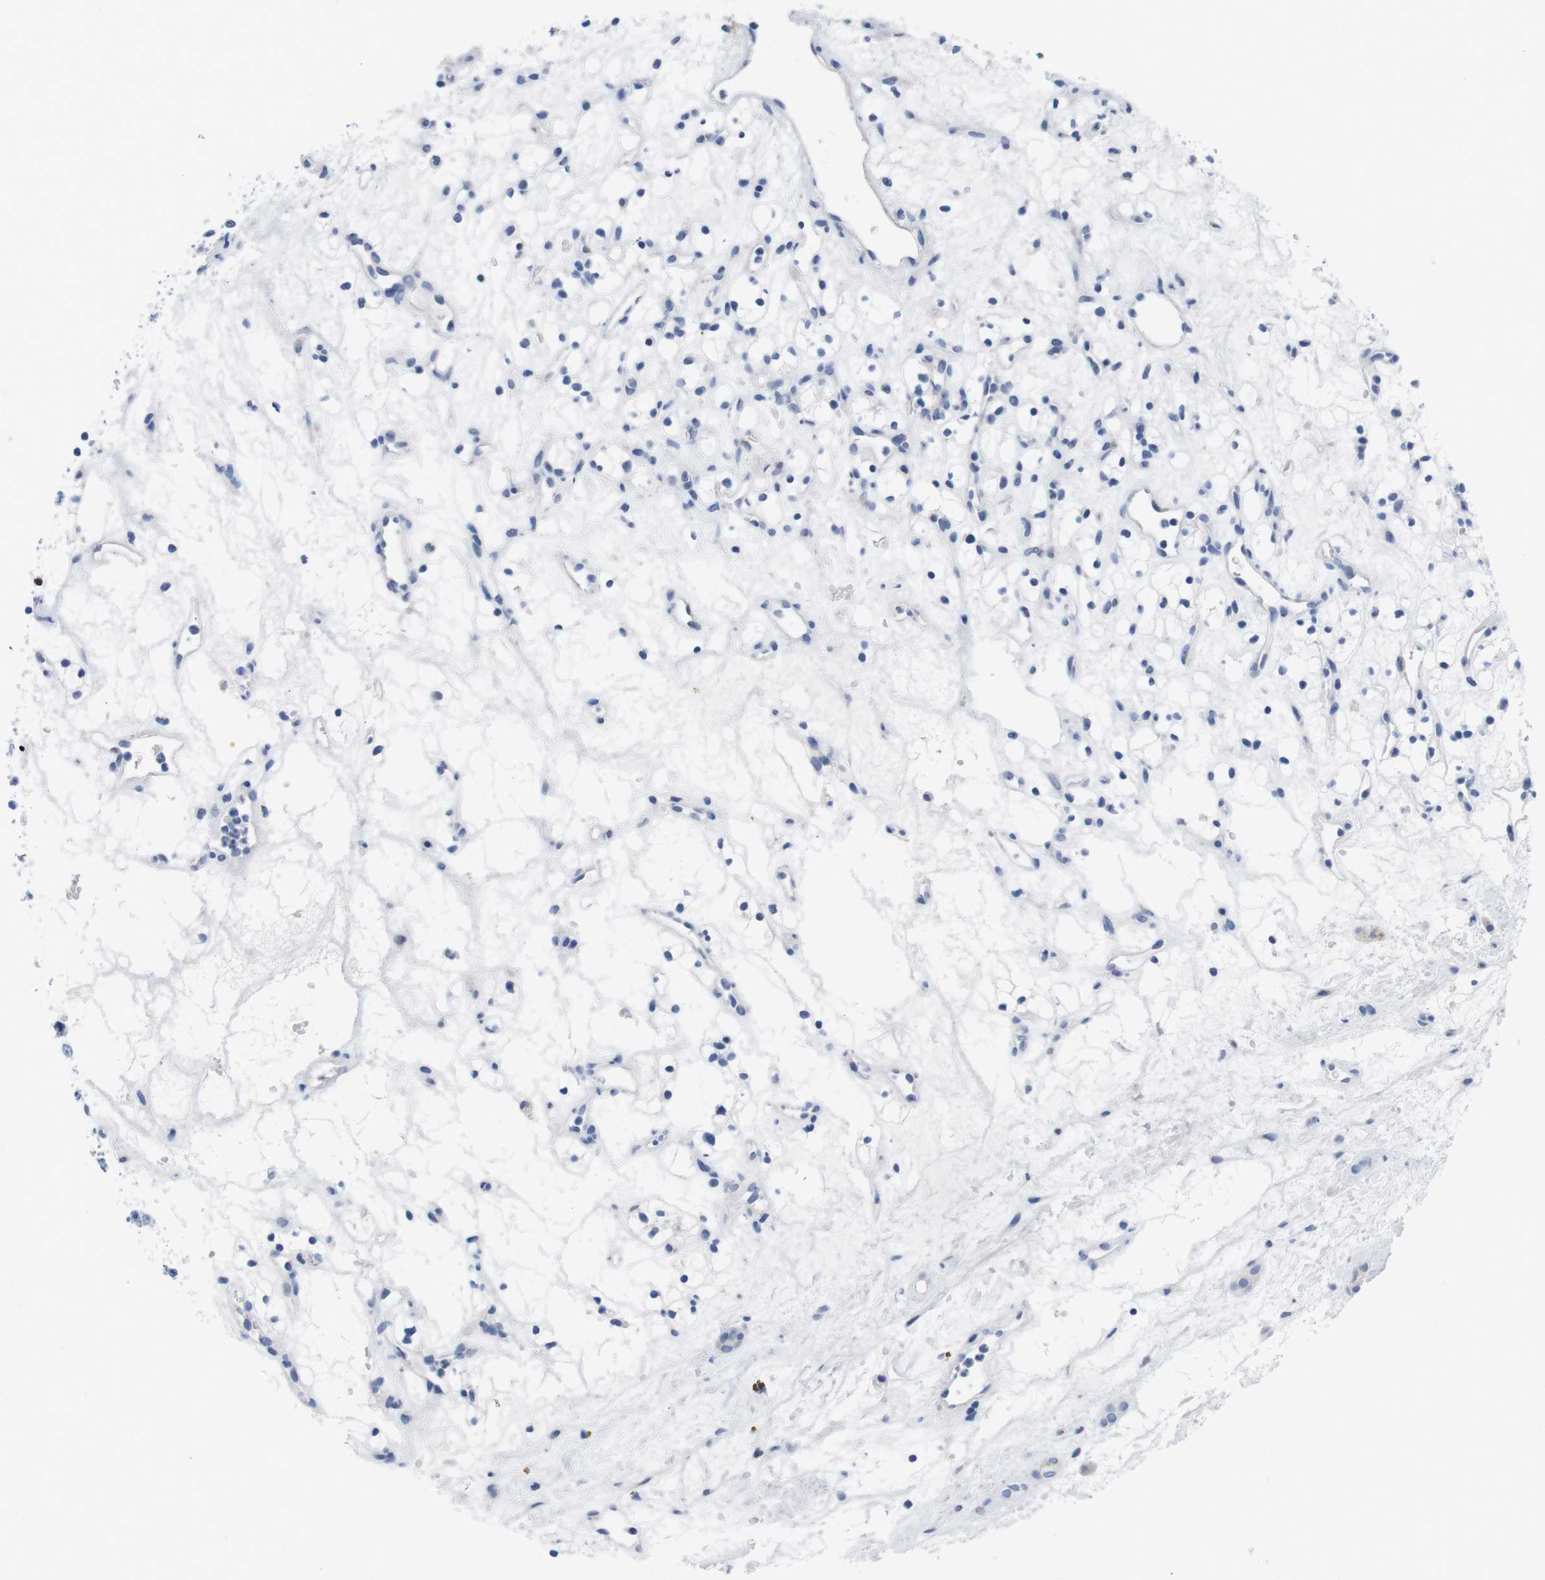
{"staining": {"intensity": "negative", "quantity": "none", "location": "none"}, "tissue": "renal cancer", "cell_type": "Tumor cells", "image_type": "cancer", "snomed": [{"axis": "morphology", "description": "Adenocarcinoma, NOS"}, {"axis": "topography", "description": "Kidney"}], "caption": "The histopathology image reveals no staining of tumor cells in renal cancer (adenocarcinoma).", "gene": "MAP6", "patient": {"sex": "female", "age": 60}}